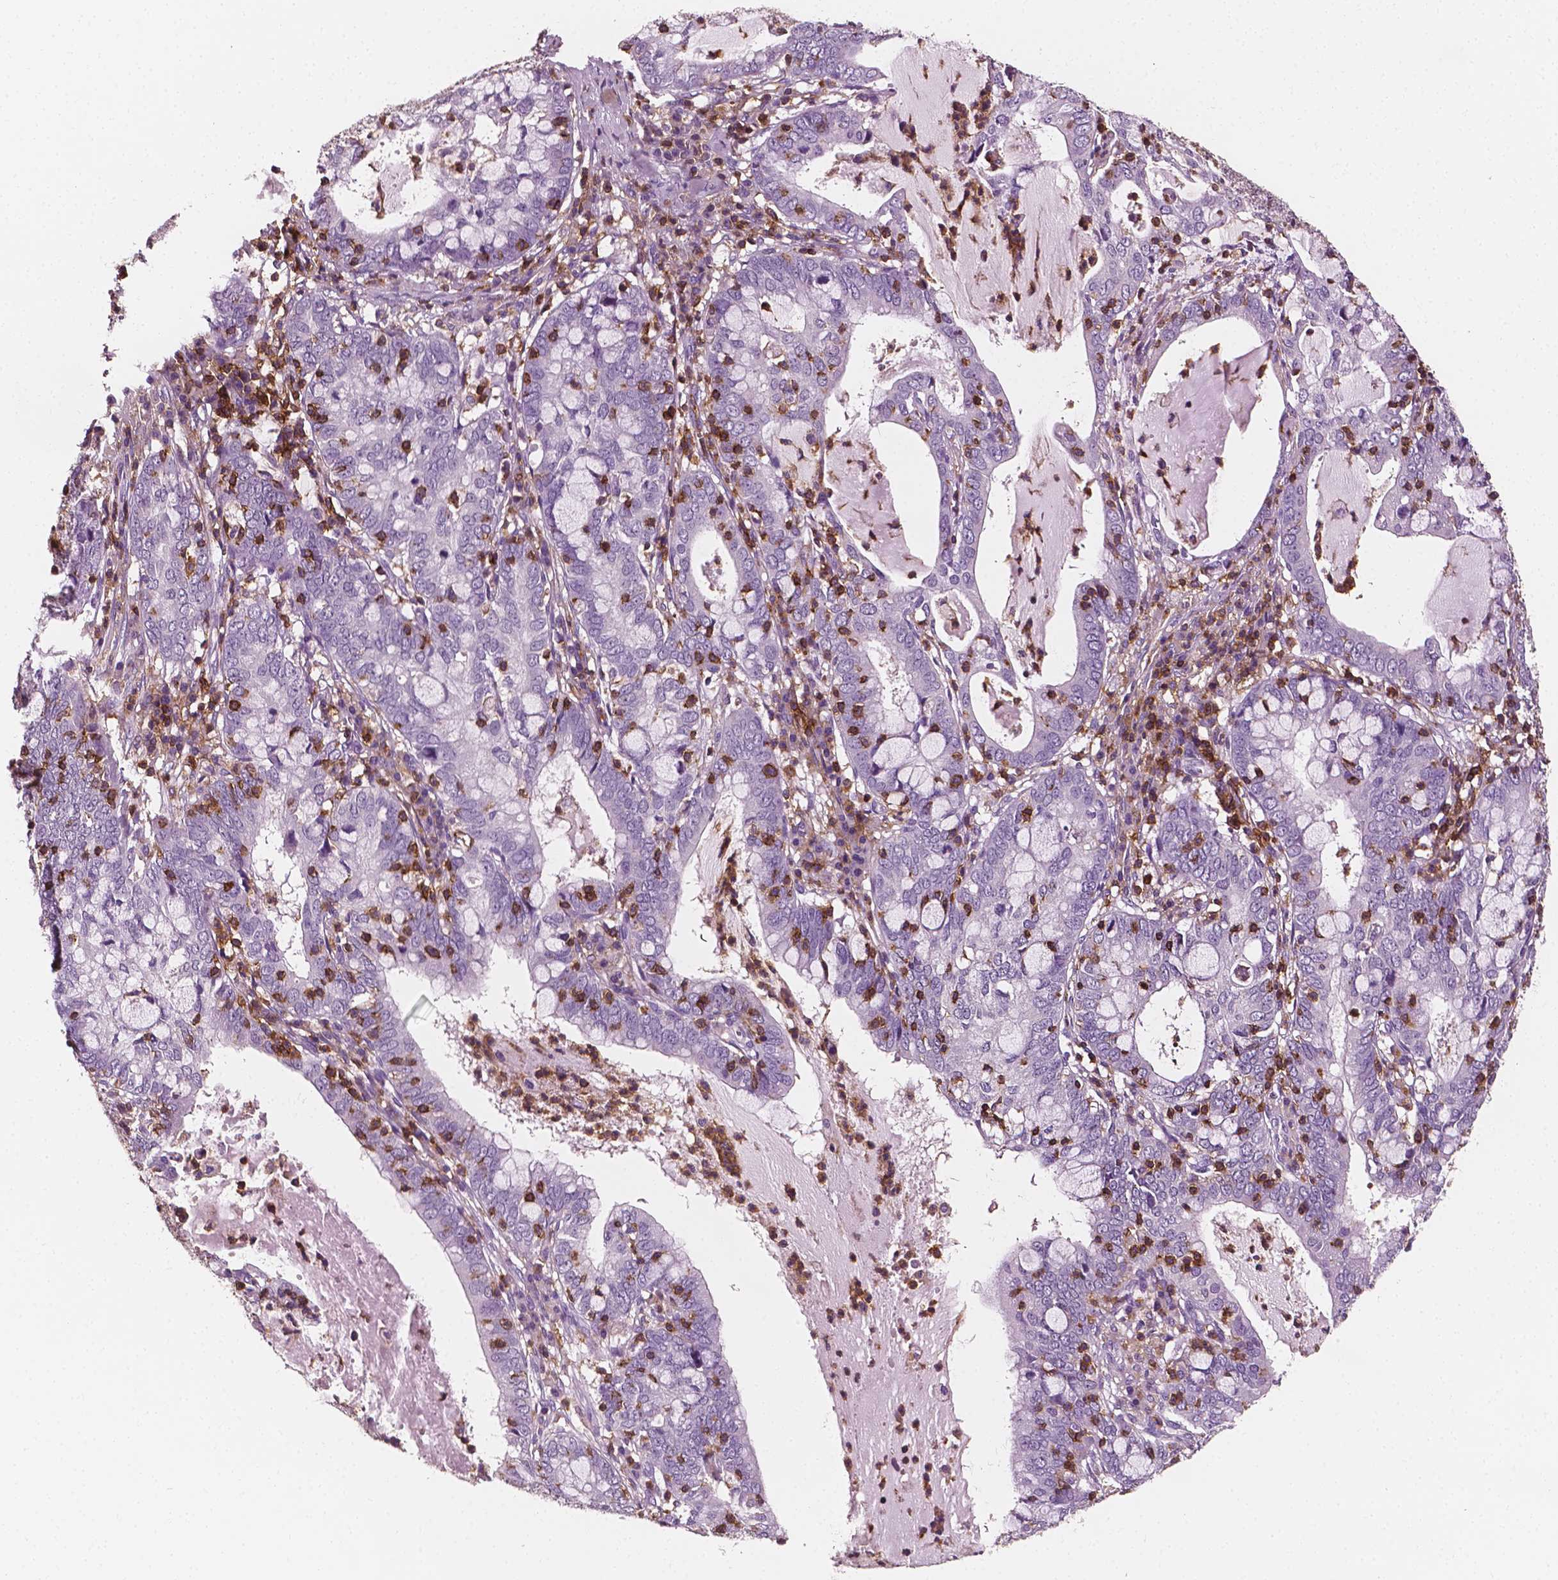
{"staining": {"intensity": "negative", "quantity": "none", "location": "none"}, "tissue": "cervical cancer", "cell_type": "Tumor cells", "image_type": "cancer", "snomed": [{"axis": "morphology", "description": "Adenocarcinoma, NOS"}, {"axis": "topography", "description": "Cervix"}], "caption": "IHC histopathology image of neoplastic tissue: cervical adenocarcinoma stained with DAB (3,3'-diaminobenzidine) displays no significant protein expression in tumor cells.", "gene": "PTPRC", "patient": {"sex": "female", "age": 40}}